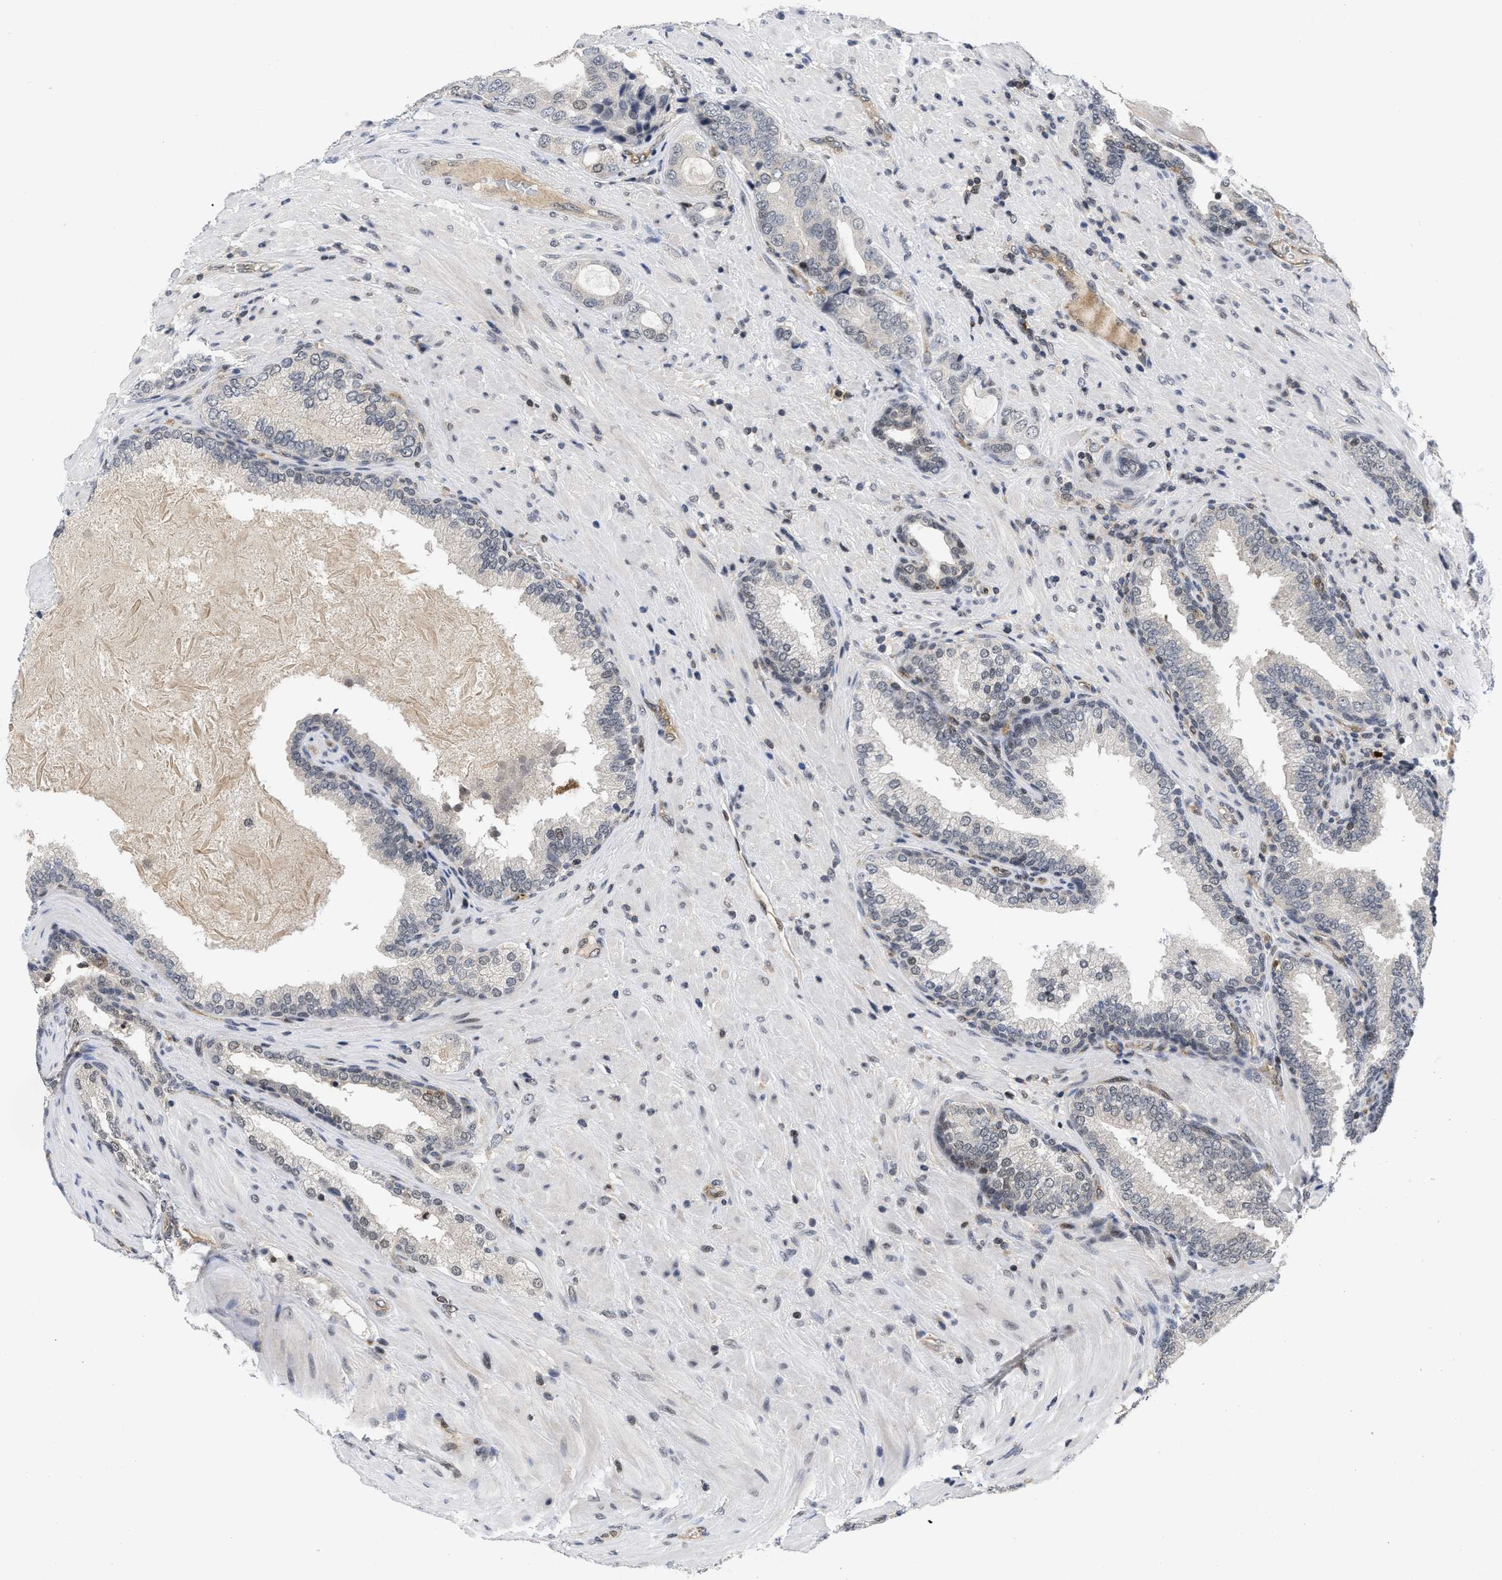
{"staining": {"intensity": "moderate", "quantity": "<25%", "location": "cytoplasmic/membranous"}, "tissue": "prostate cancer", "cell_type": "Tumor cells", "image_type": "cancer", "snomed": [{"axis": "morphology", "description": "Adenocarcinoma, High grade"}, {"axis": "topography", "description": "Prostate"}], "caption": "Prostate adenocarcinoma (high-grade) was stained to show a protein in brown. There is low levels of moderate cytoplasmic/membranous expression in about <25% of tumor cells. Using DAB (brown) and hematoxylin (blue) stains, captured at high magnification using brightfield microscopy.", "gene": "HIF1A", "patient": {"sex": "male", "age": 50}}